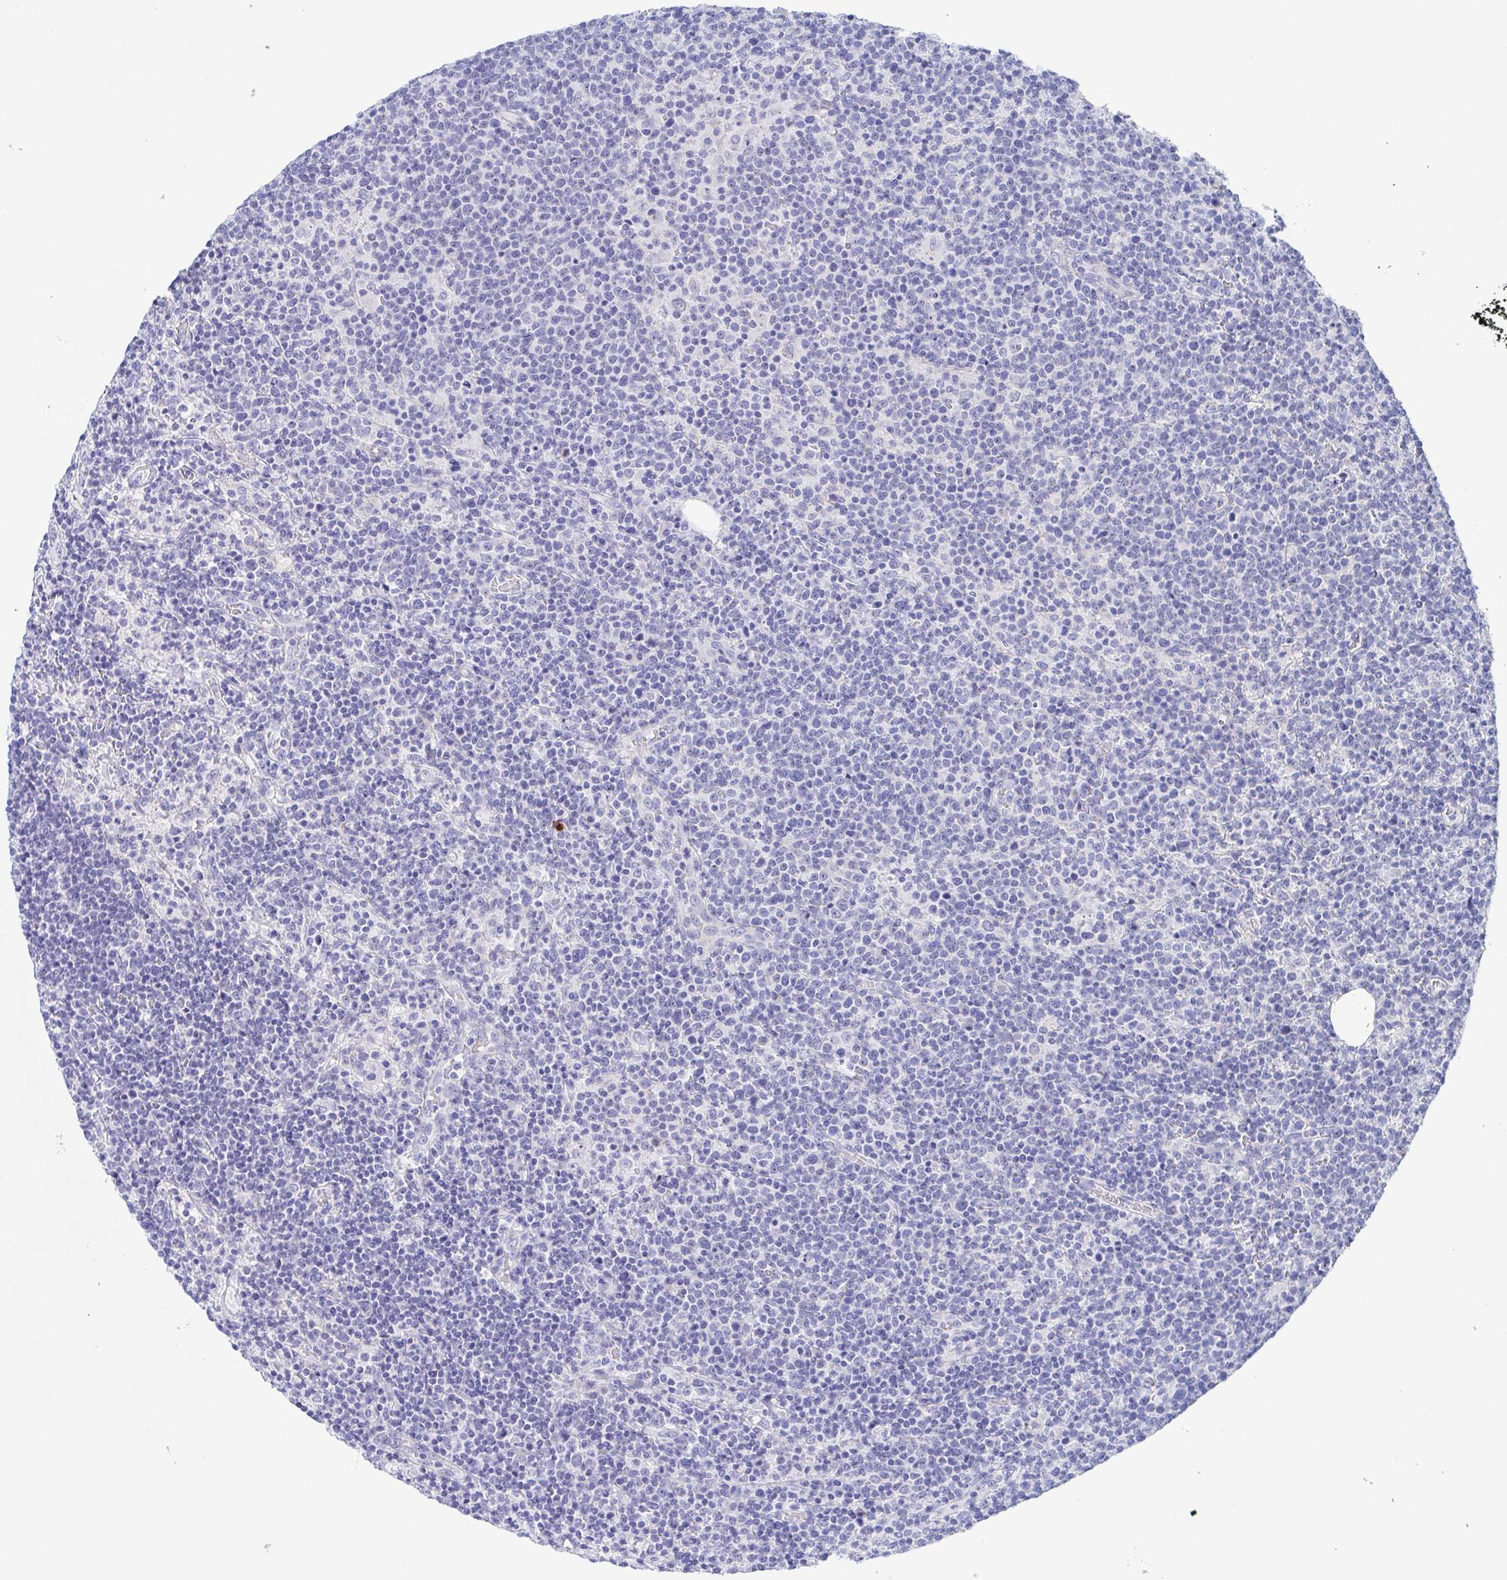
{"staining": {"intensity": "negative", "quantity": "none", "location": "none"}, "tissue": "lymphoma", "cell_type": "Tumor cells", "image_type": "cancer", "snomed": [{"axis": "morphology", "description": "Malignant lymphoma, non-Hodgkin's type, High grade"}, {"axis": "topography", "description": "Lymph node"}], "caption": "Tumor cells show no significant protein expression in lymphoma.", "gene": "MUCL3", "patient": {"sex": "male", "age": 61}}